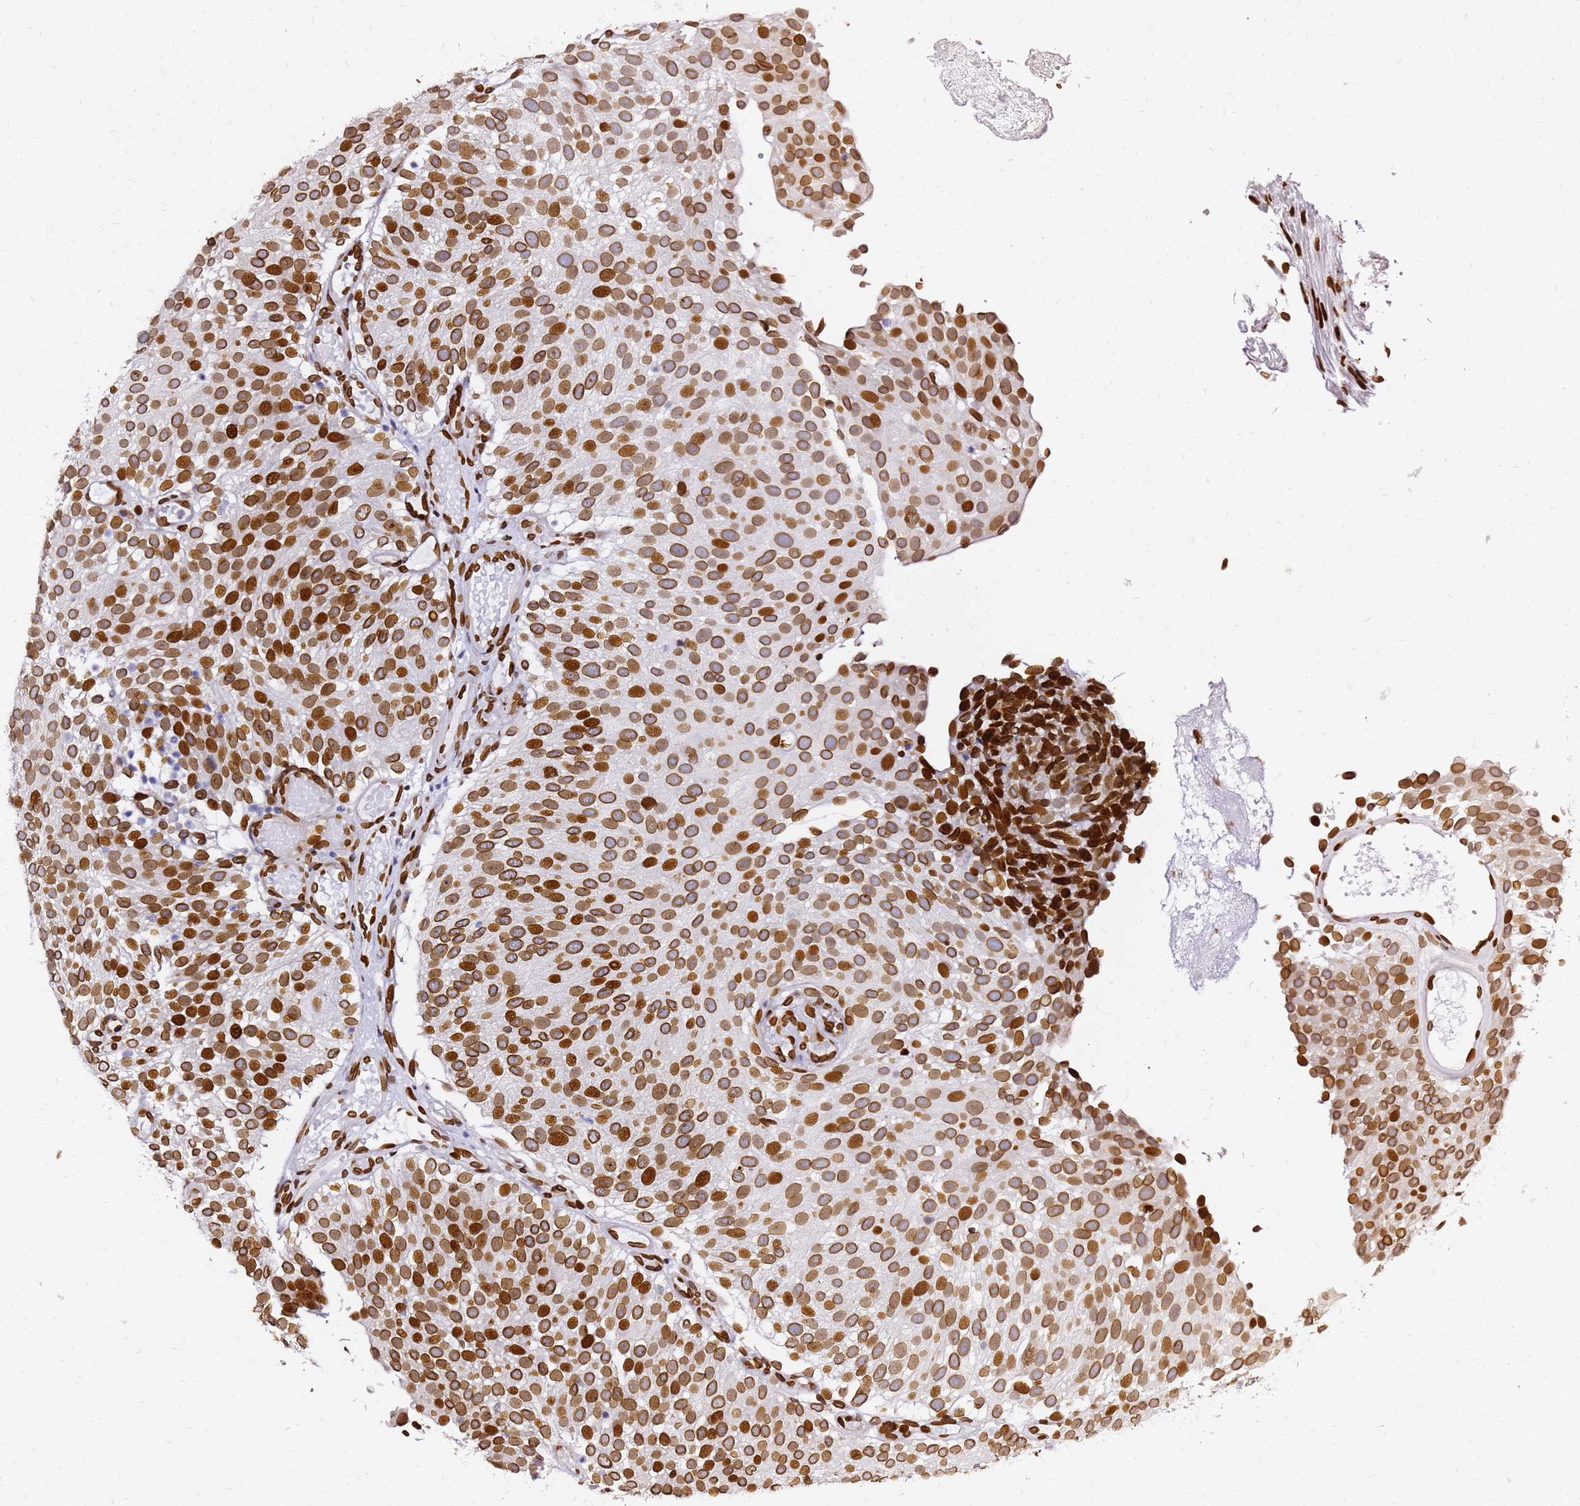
{"staining": {"intensity": "strong", "quantity": ">75%", "location": "cytoplasmic/membranous,nuclear"}, "tissue": "urothelial cancer", "cell_type": "Tumor cells", "image_type": "cancer", "snomed": [{"axis": "morphology", "description": "Urothelial carcinoma, Low grade"}, {"axis": "topography", "description": "Urinary bladder"}], "caption": "Immunohistochemical staining of human low-grade urothelial carcinoma reveals strong cytoplasmic/membranous and nuclear protein staining in approximately >75% of tumor cells.", "gene": "C6orf141", "patient": {"sex": "male", "age": 78}}